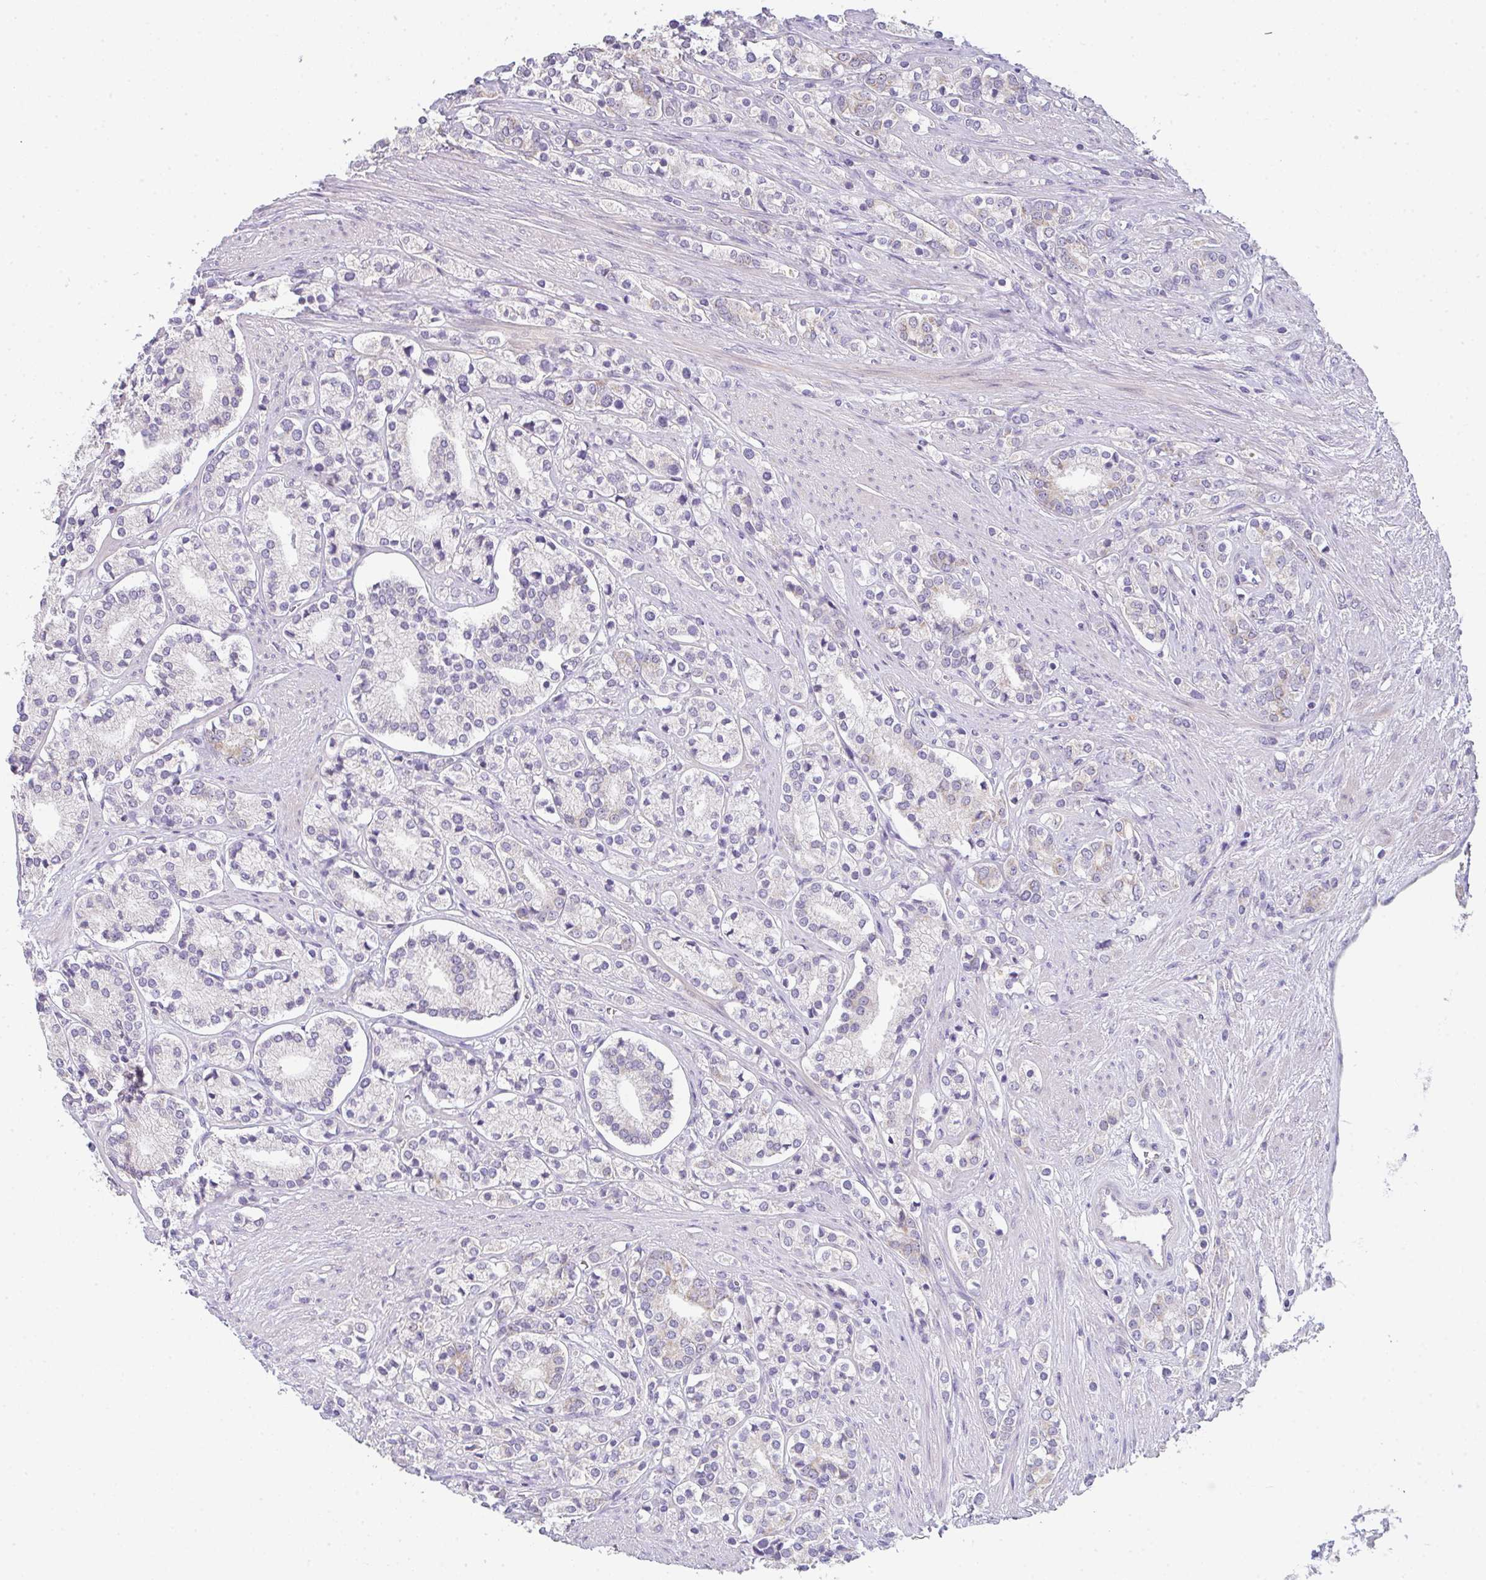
{"staining": {"intensity": "moderate", "quantity": "<25%", "location": "cytoplasmic/membranous"}, "tissue": "prostate cancer", "cell_type": "Tumor cells", "image_type": "cancer", "snomed": [{"axis": "morphology", "description": "Adenocarcinoma, High grade"}, {"axis": "topography", "description": "Prostate"}], "caption": "There is low levels of moderate cytoplasmic/membranous expression in tumor cells of prostate high-grade adenocarcinoma, as demonstrated by immunohistochemical staining (brown color).", "gene": "CACNA1S", "patient": {"sex": "male", "age": 58}}